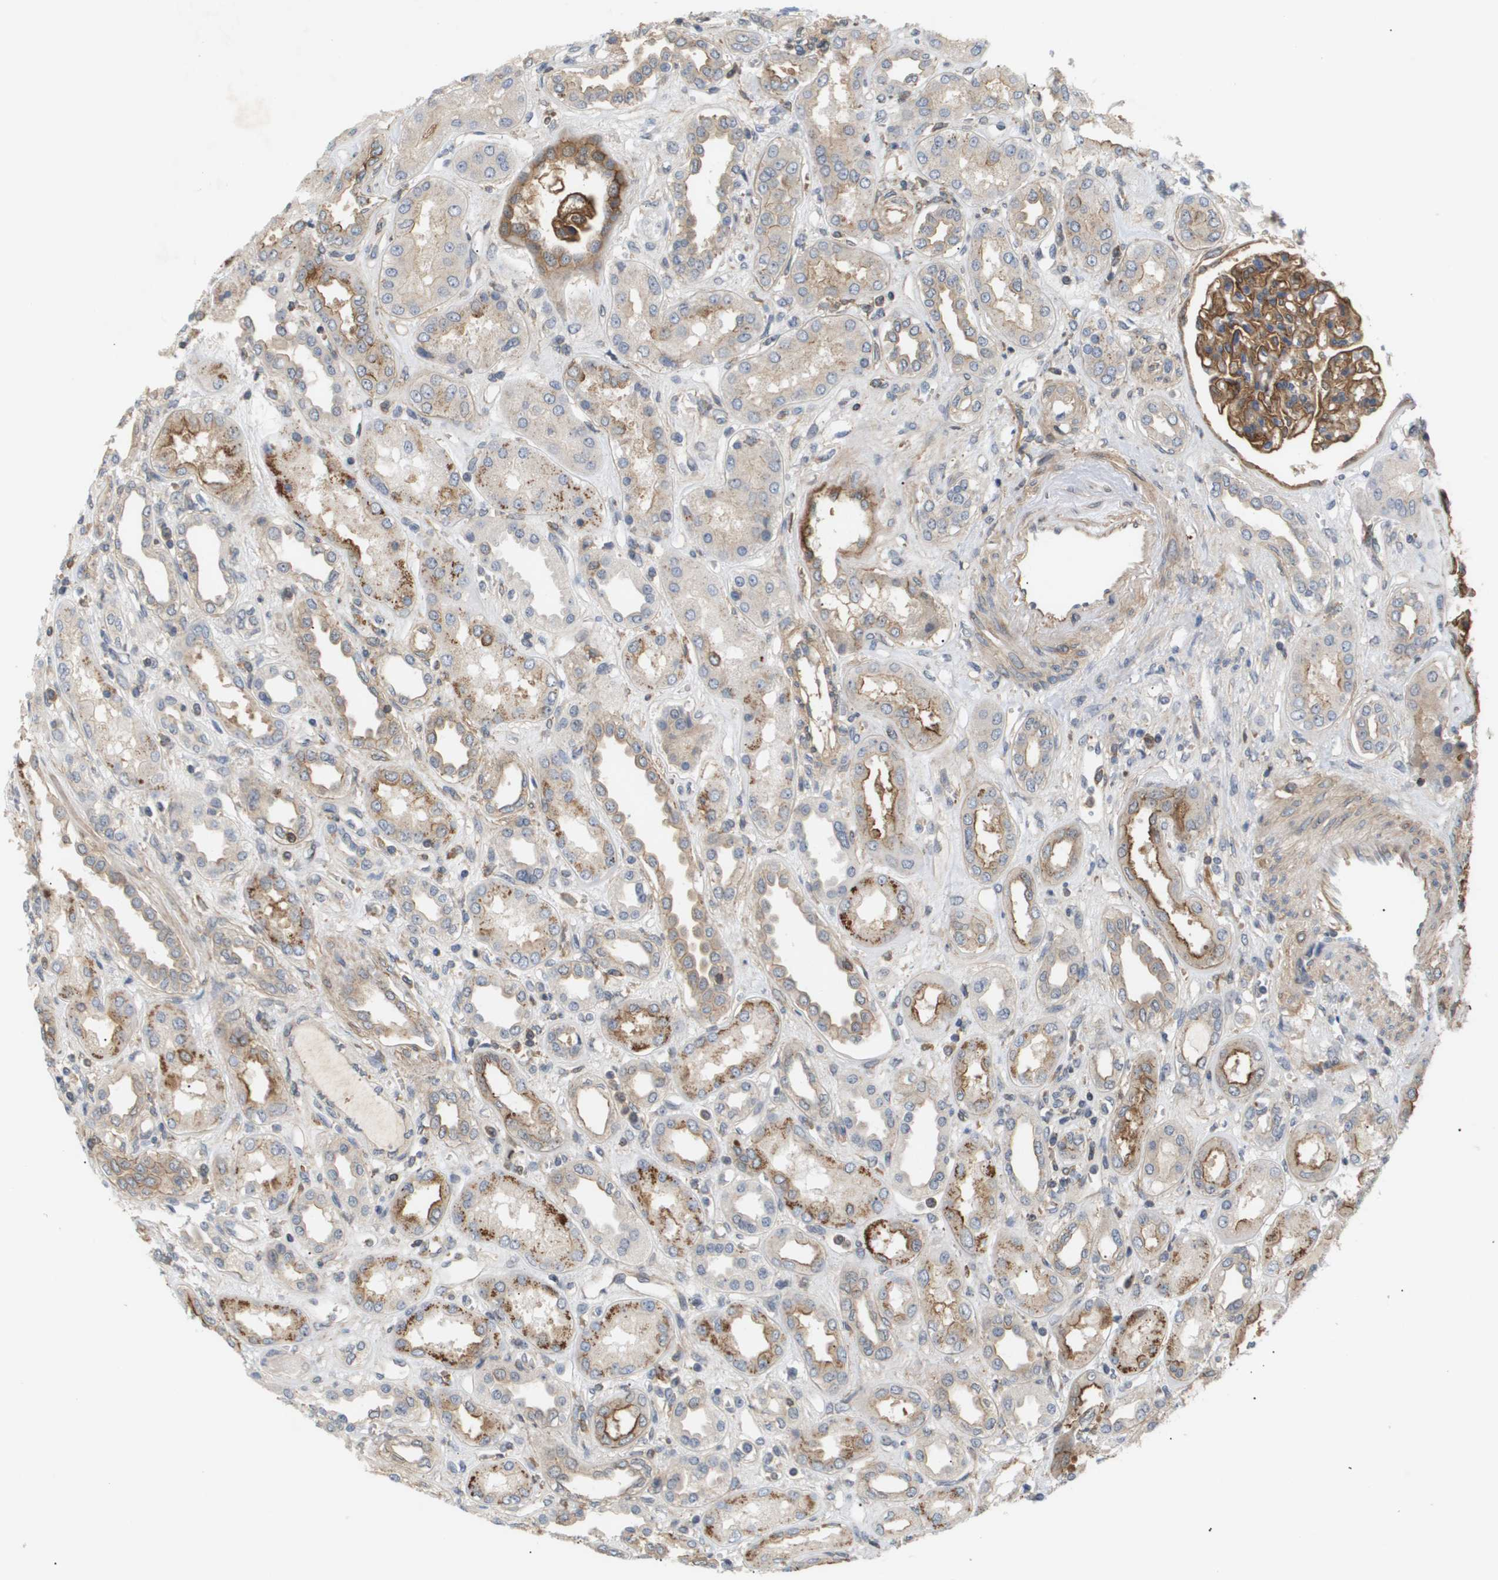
{"staining": {"intensity": "moderate", "quantity": ">75%", "location": "cytoplasmic/membranous"}, "tissue": "kidney", "cell_type": "Cells in glomeruli", "image_type": "normal", "snomed": [{"axis": "morphology", "description": "Normal tissue, NOS"}, {"axis": "topography", "description": "Kidney"}], "caption": "Moderate cytoplasmic/membranous expression for a protein is seen in approximately >75% of cells in glomeruli of normal kidney using IHC.", "gene": "CORO2B", "patient": {"sex": "male", "age": 59}}